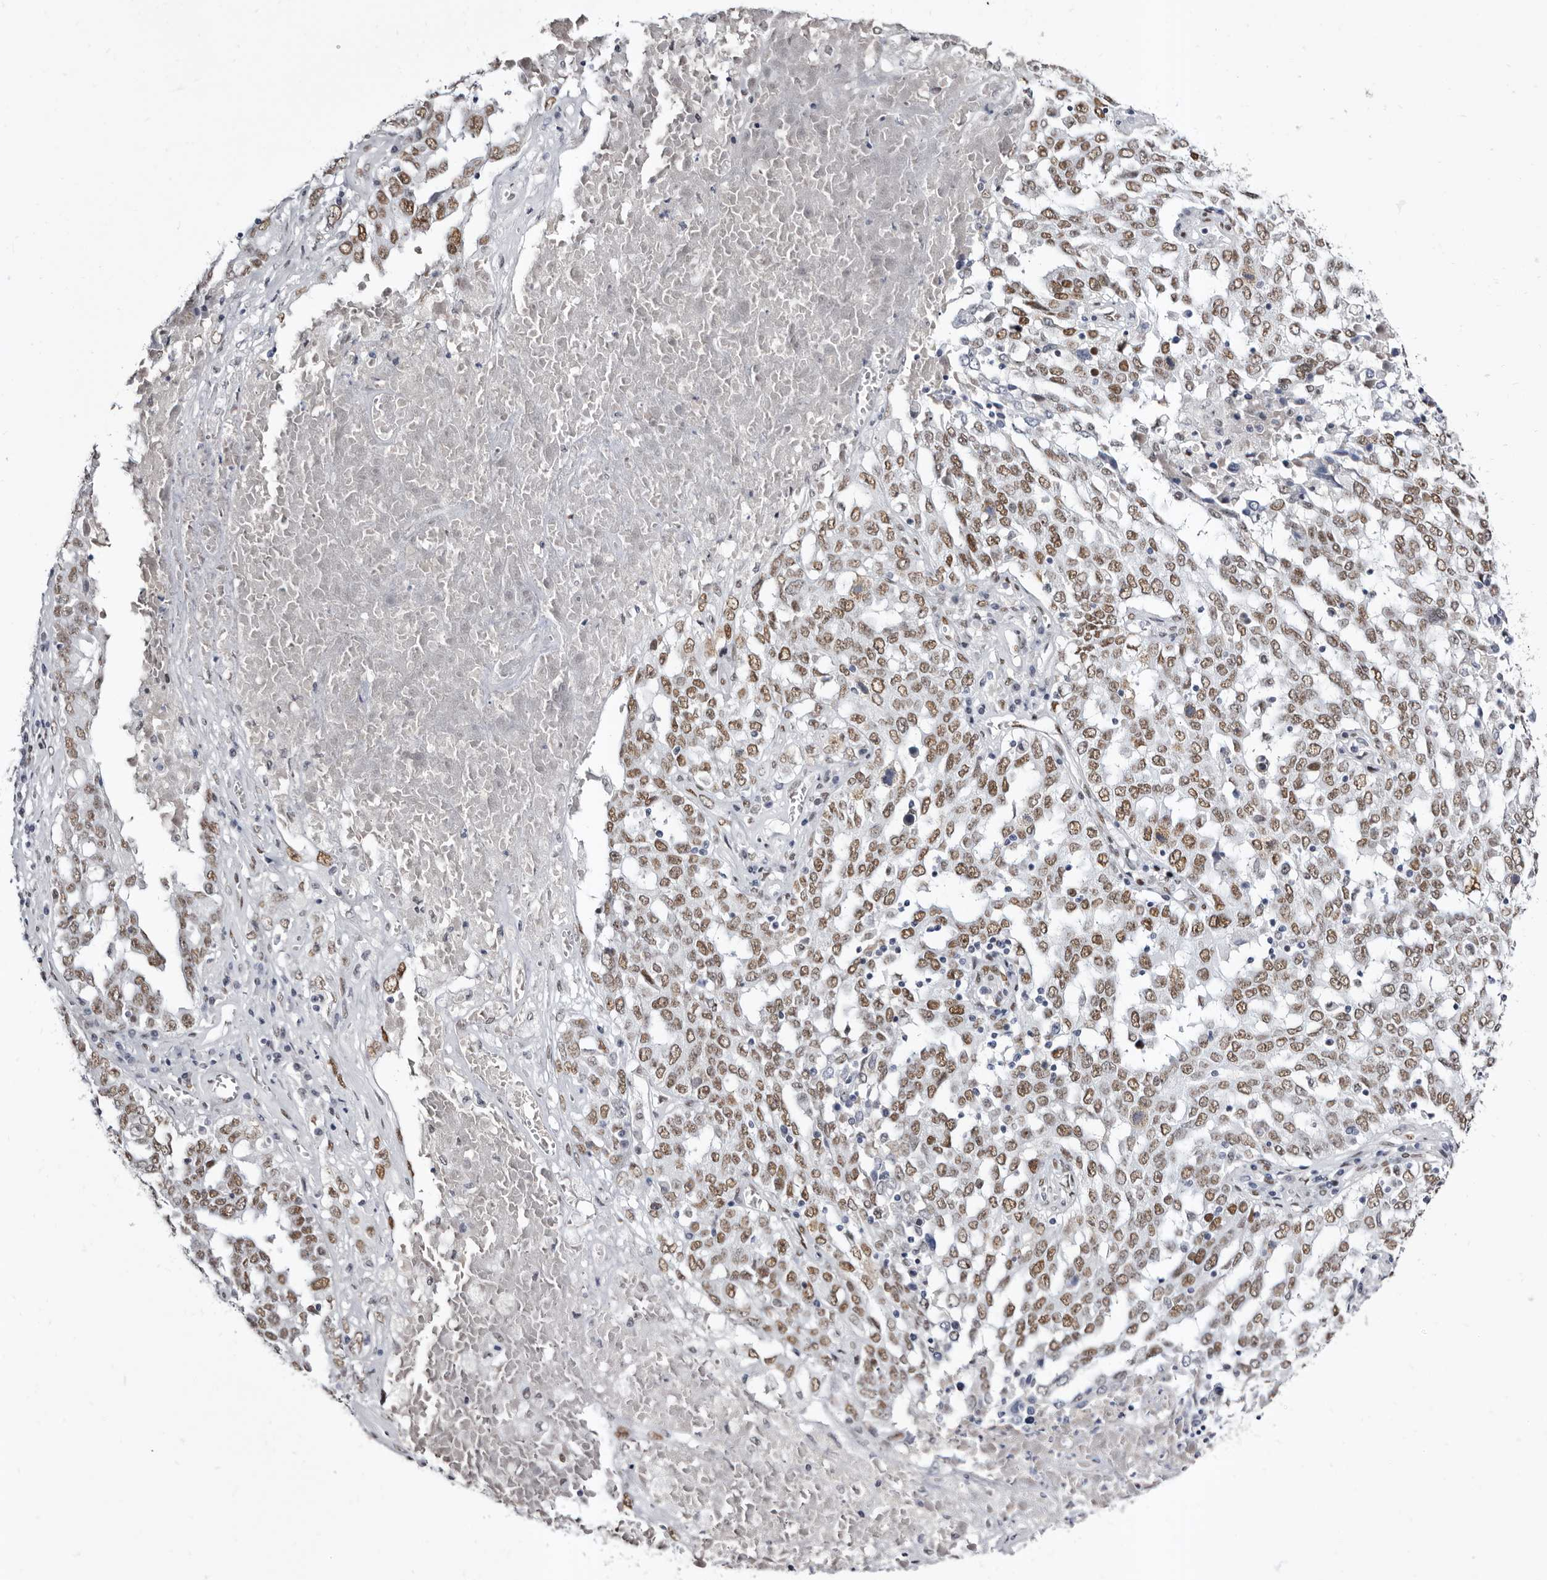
{"staining": {"intensity": "moderate", "quantity": ">75%", "location": "nuclear"}, "tissue": "ovarian cancer", "cell_type": "Tumor cells", "image_type": "cancer", "snomed": [{"axis": "morphology", "description": "Carcinoma, endometroid"}, {"axis": "topography", "description": "Ovary"}], "caption": "Immunohistochemical staining of human endometroid carcinoma (ovarian) displays medium levels of moderate nuclear protein expression in about >75% of tumor cells. Ihc stains the protein of interest in brown and the nuclei are stained blue.", "gene": "ZNF326", "patient": {"sex": "female", "age": 62}}